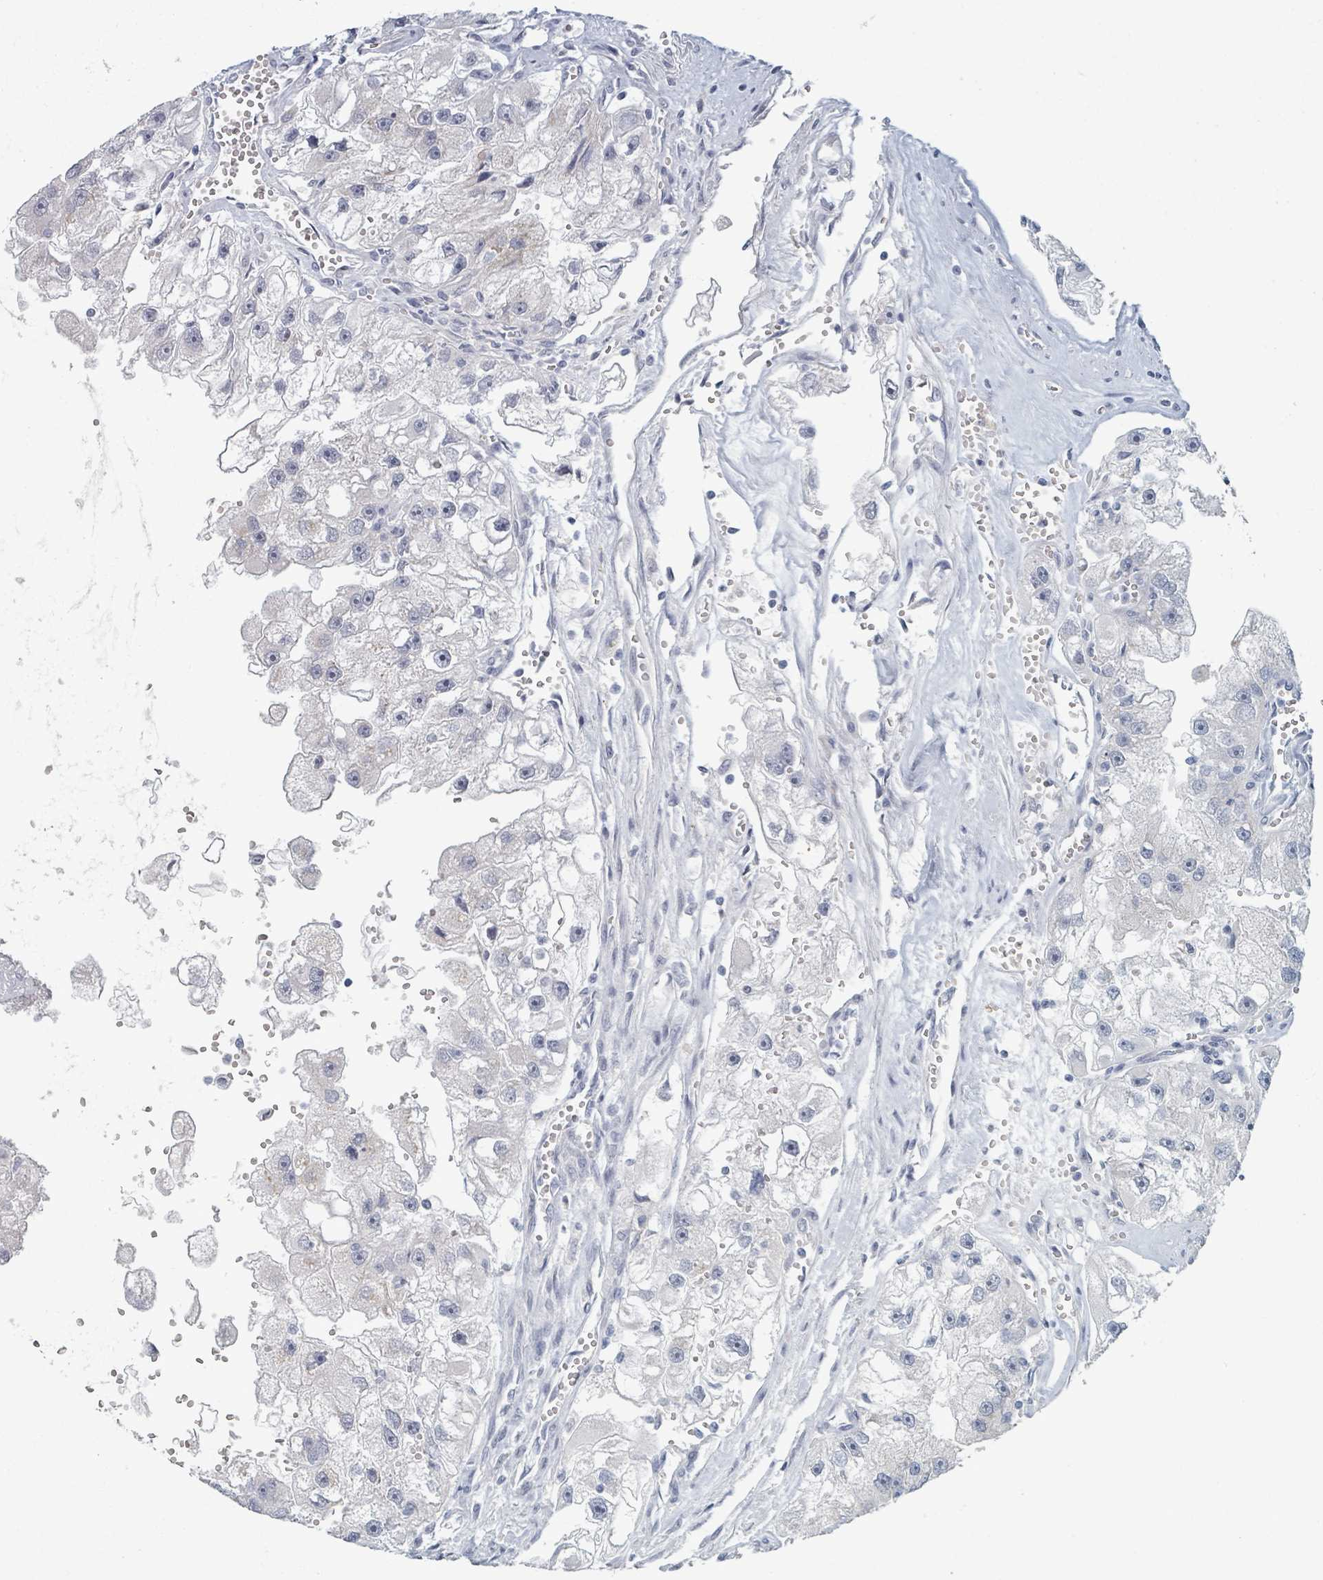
{"staining": {"intensity": "negative", "quantity": "none", "location": "none"}, "tissue": "renal cancer", "cell_type": "Tumor cells", "image_type": "cancer", "snomed": [{"axis": "morphology", "description": "Adenocarcinoma, NOS"}, {"axis": "topography", "description": "Kidney"}], "caption": "DAB immunohistochemical staining of renal cancer (adenocarcinoma) demonstrates no significant expression in tumor cells.", "gene": "WNT11", "patient": {"sex": "male", "age": 63}}